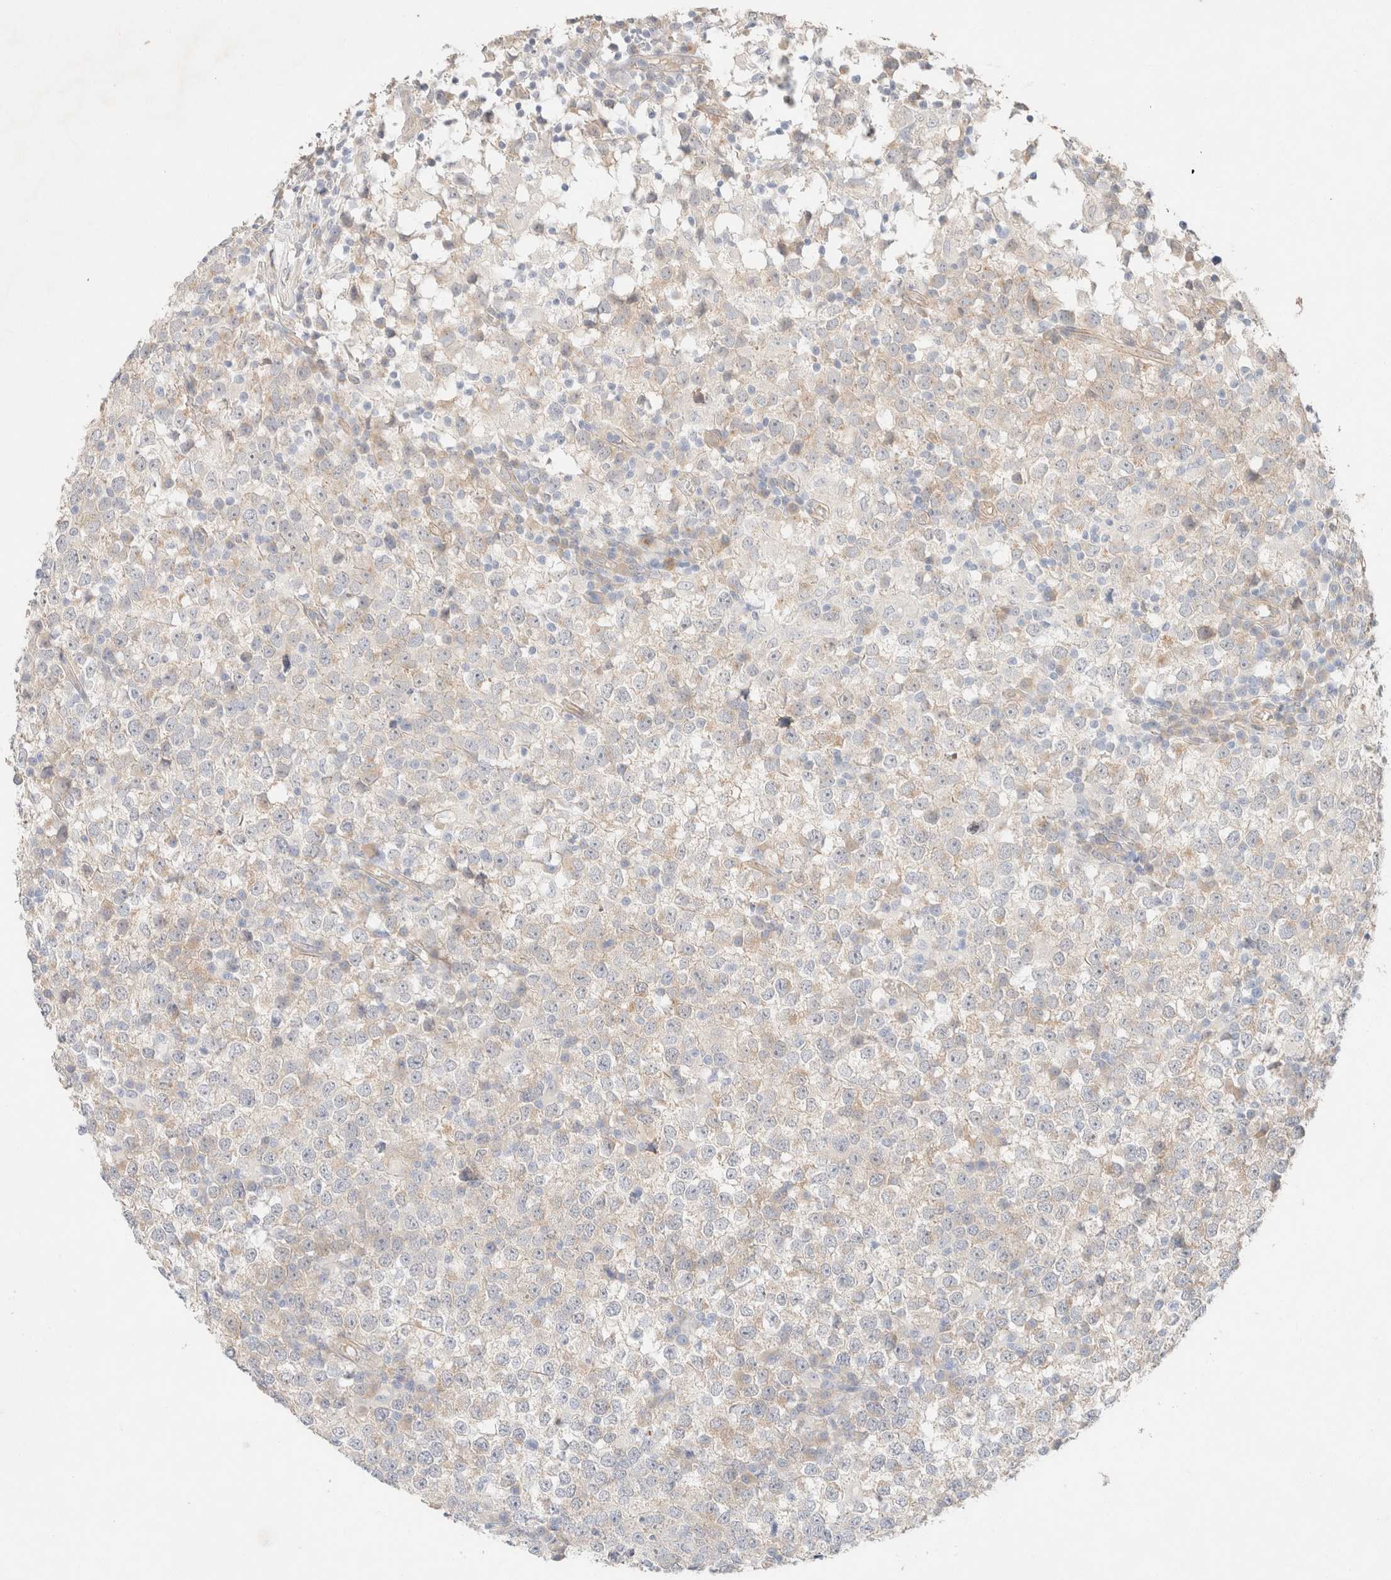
{"staining": {"intensity": "weak", "quantity": "<25%", "location": "cytoplasmic/membranous"}, "tissue": "testis cancer", "cell_type": "Tumor cells", "image_type": "cancer", "snomed": [{"axis": "morphology", "description": "Seminoma, NOS"}, {"axis": "topography", "description": "Testis"}], "caption": "Immunohistochemistry (IHC) of human testis cancer displays no expression in tumor cells. (IHC, brightfield microscopy, high magnification).", "gene": "CSNK1E", "patient": {"sex": "male", "age": 65}}